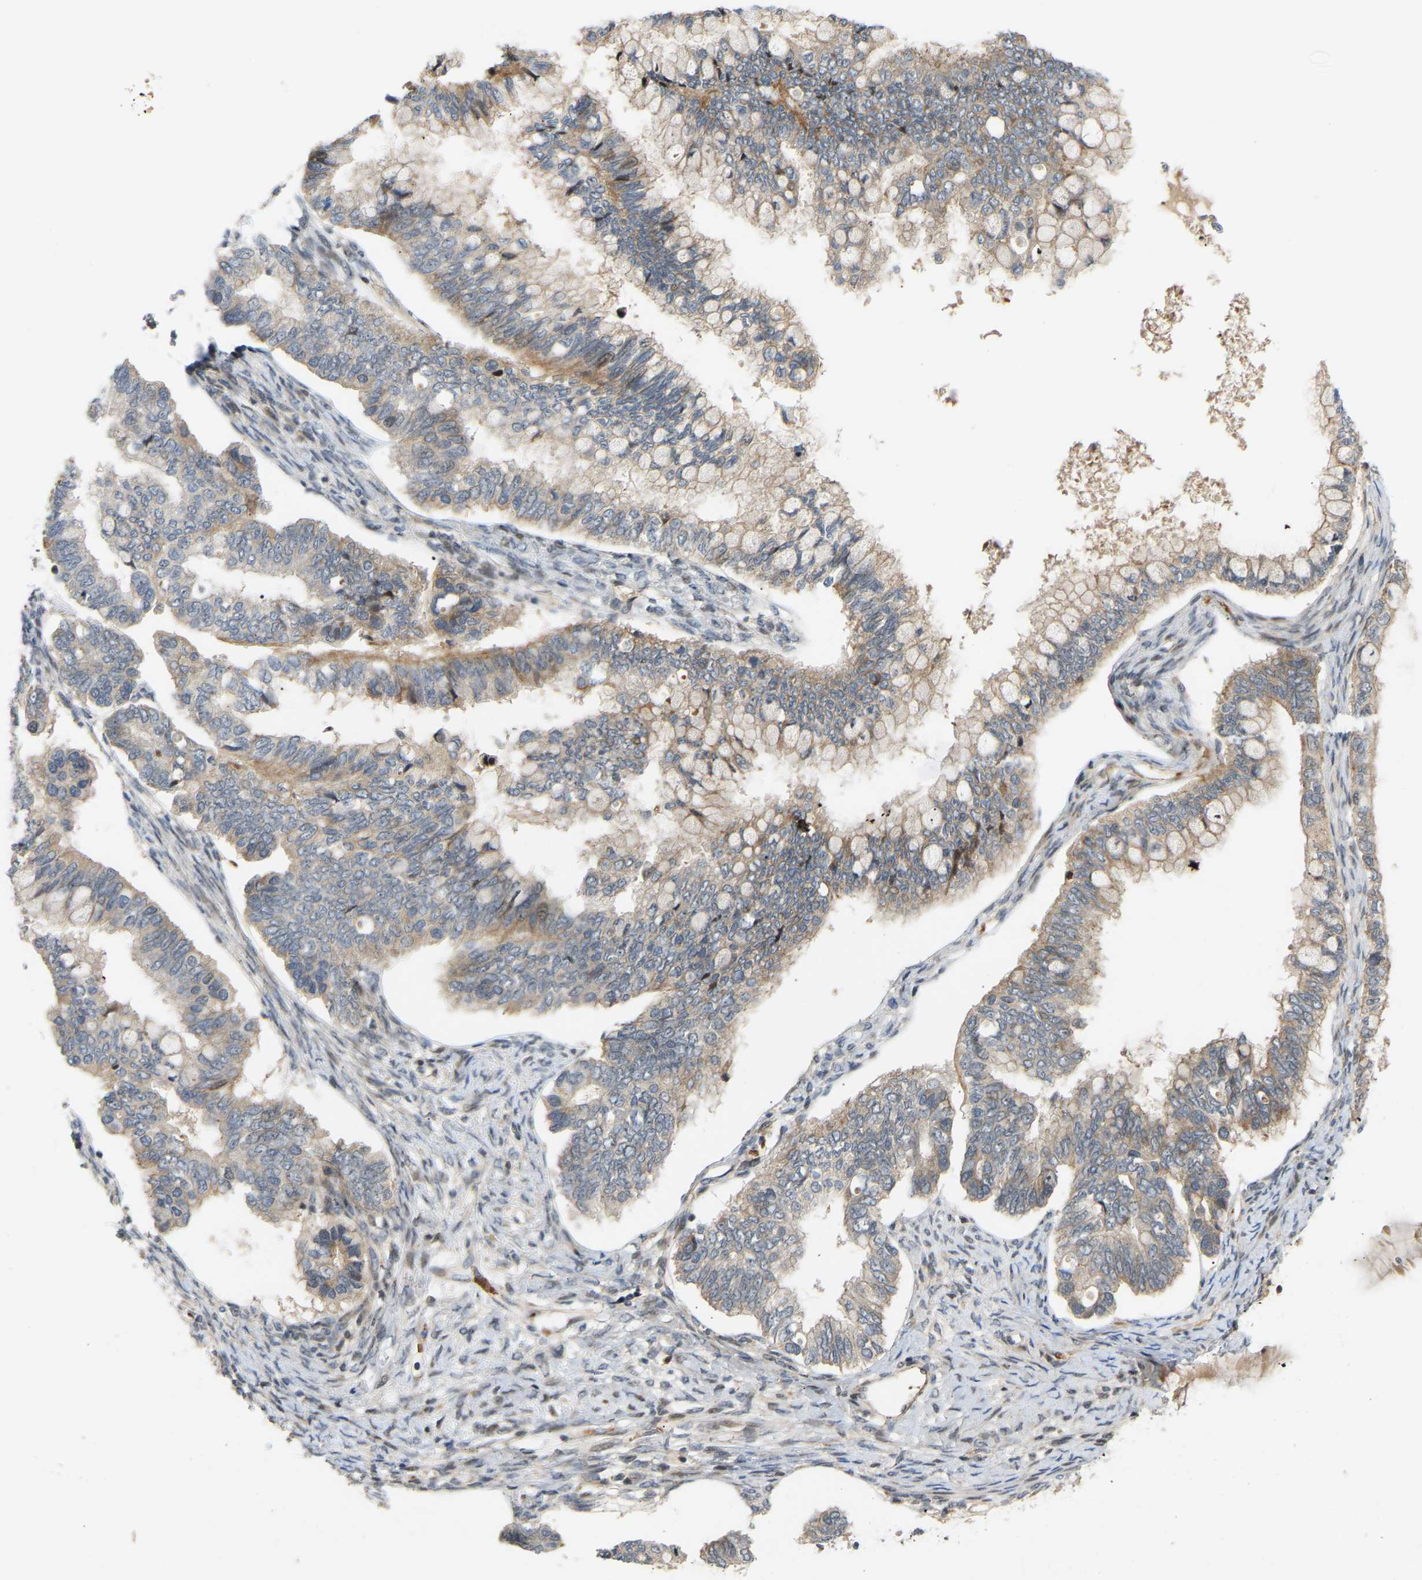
{"staining": {"intensity": "moderate", "quantity": ">75%", "location": "cytoplasmic/membranous"}, "tissue": "ovarian cancer", "cell_type": "Tumor cells", "image_type": "cancer", "snomed": [{"axis": "morphology", "description": "Cystadenocarcinoma, mucinous, NOS"}, {"axis": "topography", "description": "Ovary"}], "caption": "IHC (DAB (3,3'-diaminobenzidine)) staining of human mucinous cystadenocarcinoma (ovarian) shows moderate cytoplasmic/membranous protein positivity in about >75% of tumor cells. Immunohistochemistry (ihc) stains the protein in brown and the nuclei are stained blue.", "gene": "POGLUT2", "patient": {"sex": "female", "age": 80}}